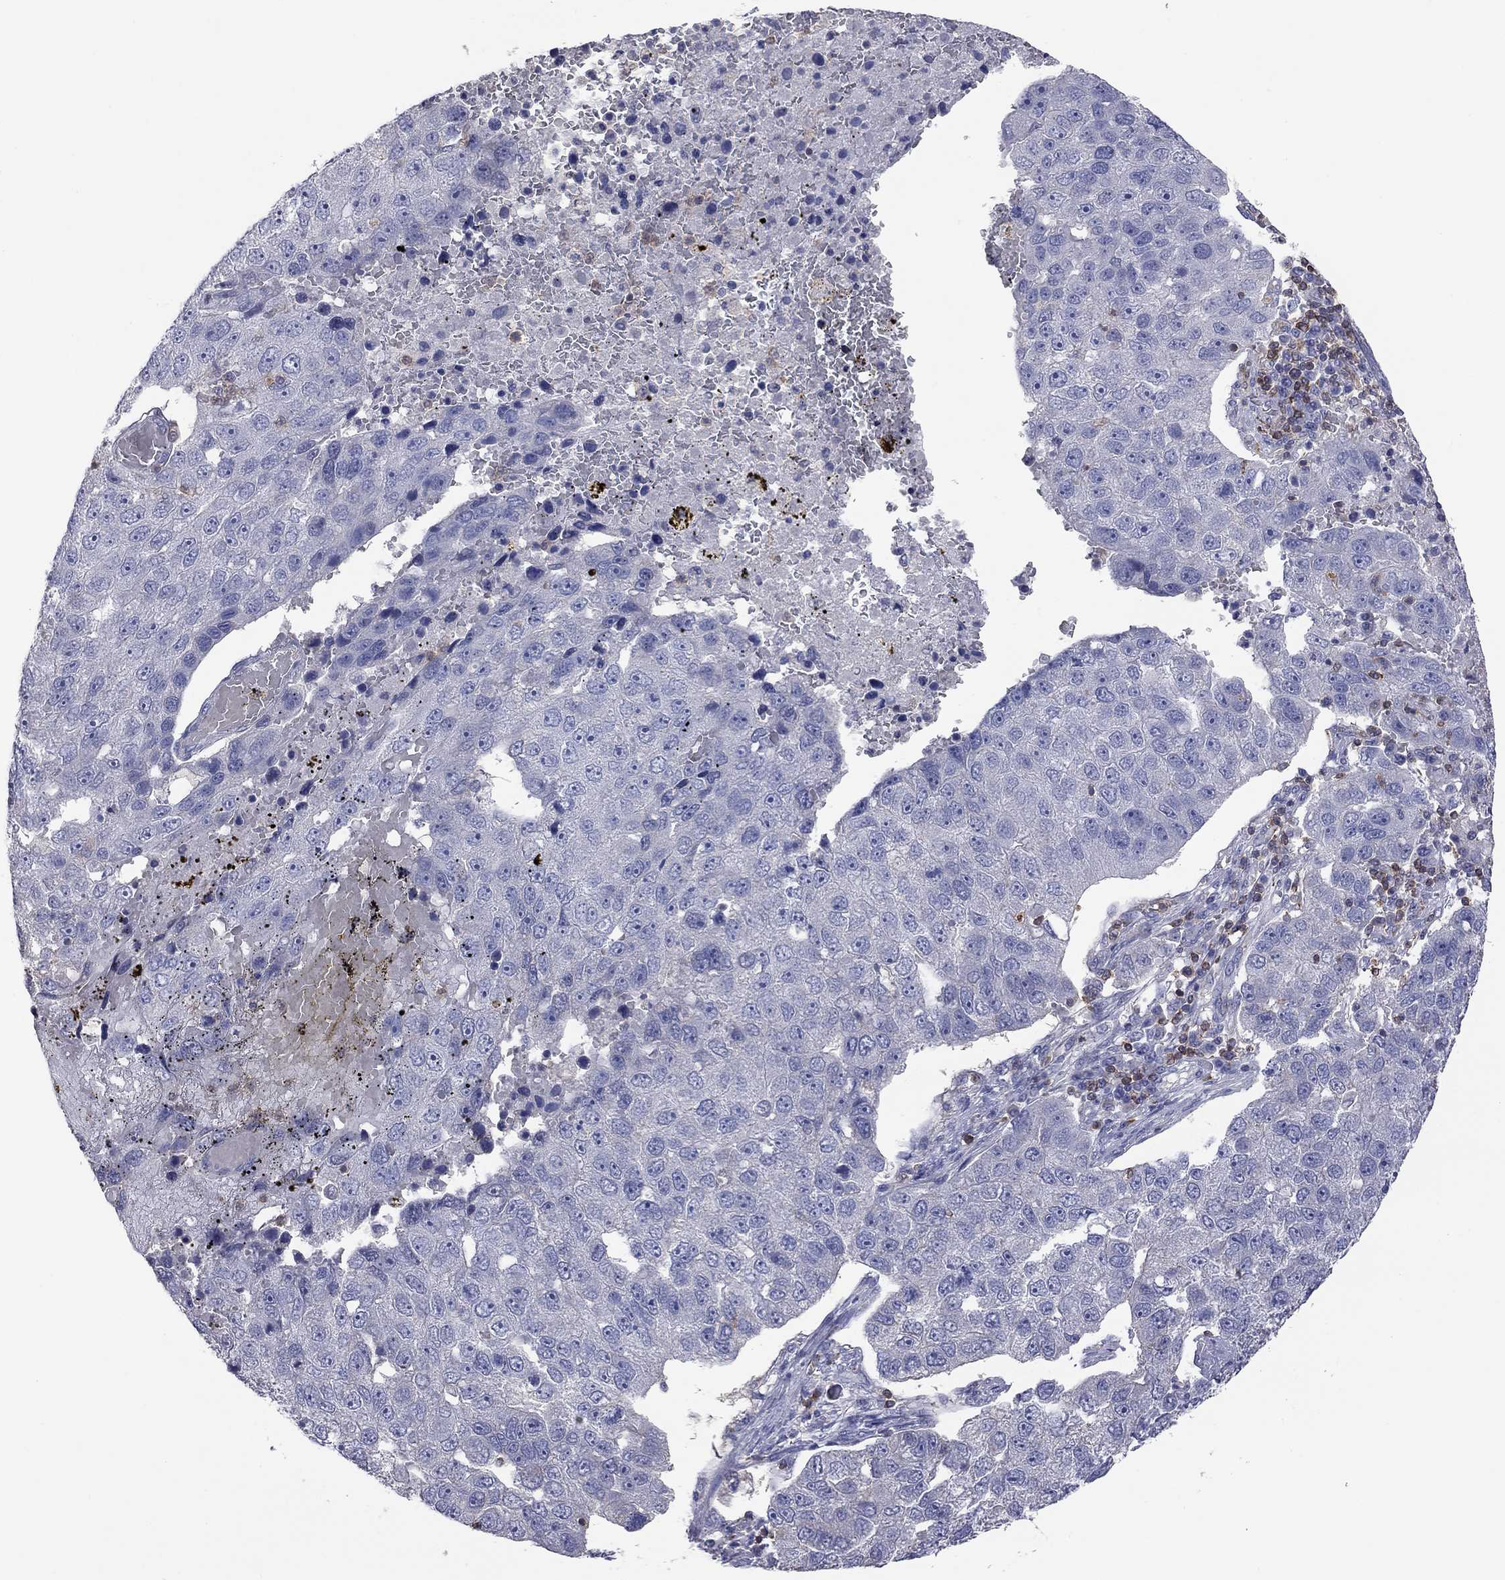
{"staining": {"intensity": "negative", "quantity": "none", "location": "none"}, "tissue": "pancreatic cancer", "cell_type": "Tumor cells", "image_type": "cancer", "snomed": [{"axis": "morphology", "description": "Adenocarcinoma, NOS"}, {"axis": "topography", "description": "Pancreas"}], "caption": "This is an immunohistochemistry micrograph of human pancreatic cancer (adenocarcinoma). There is no staining in tumor cells.", "gene": "IPCEF1", "patient": {"sex": "female", "age": 61}}